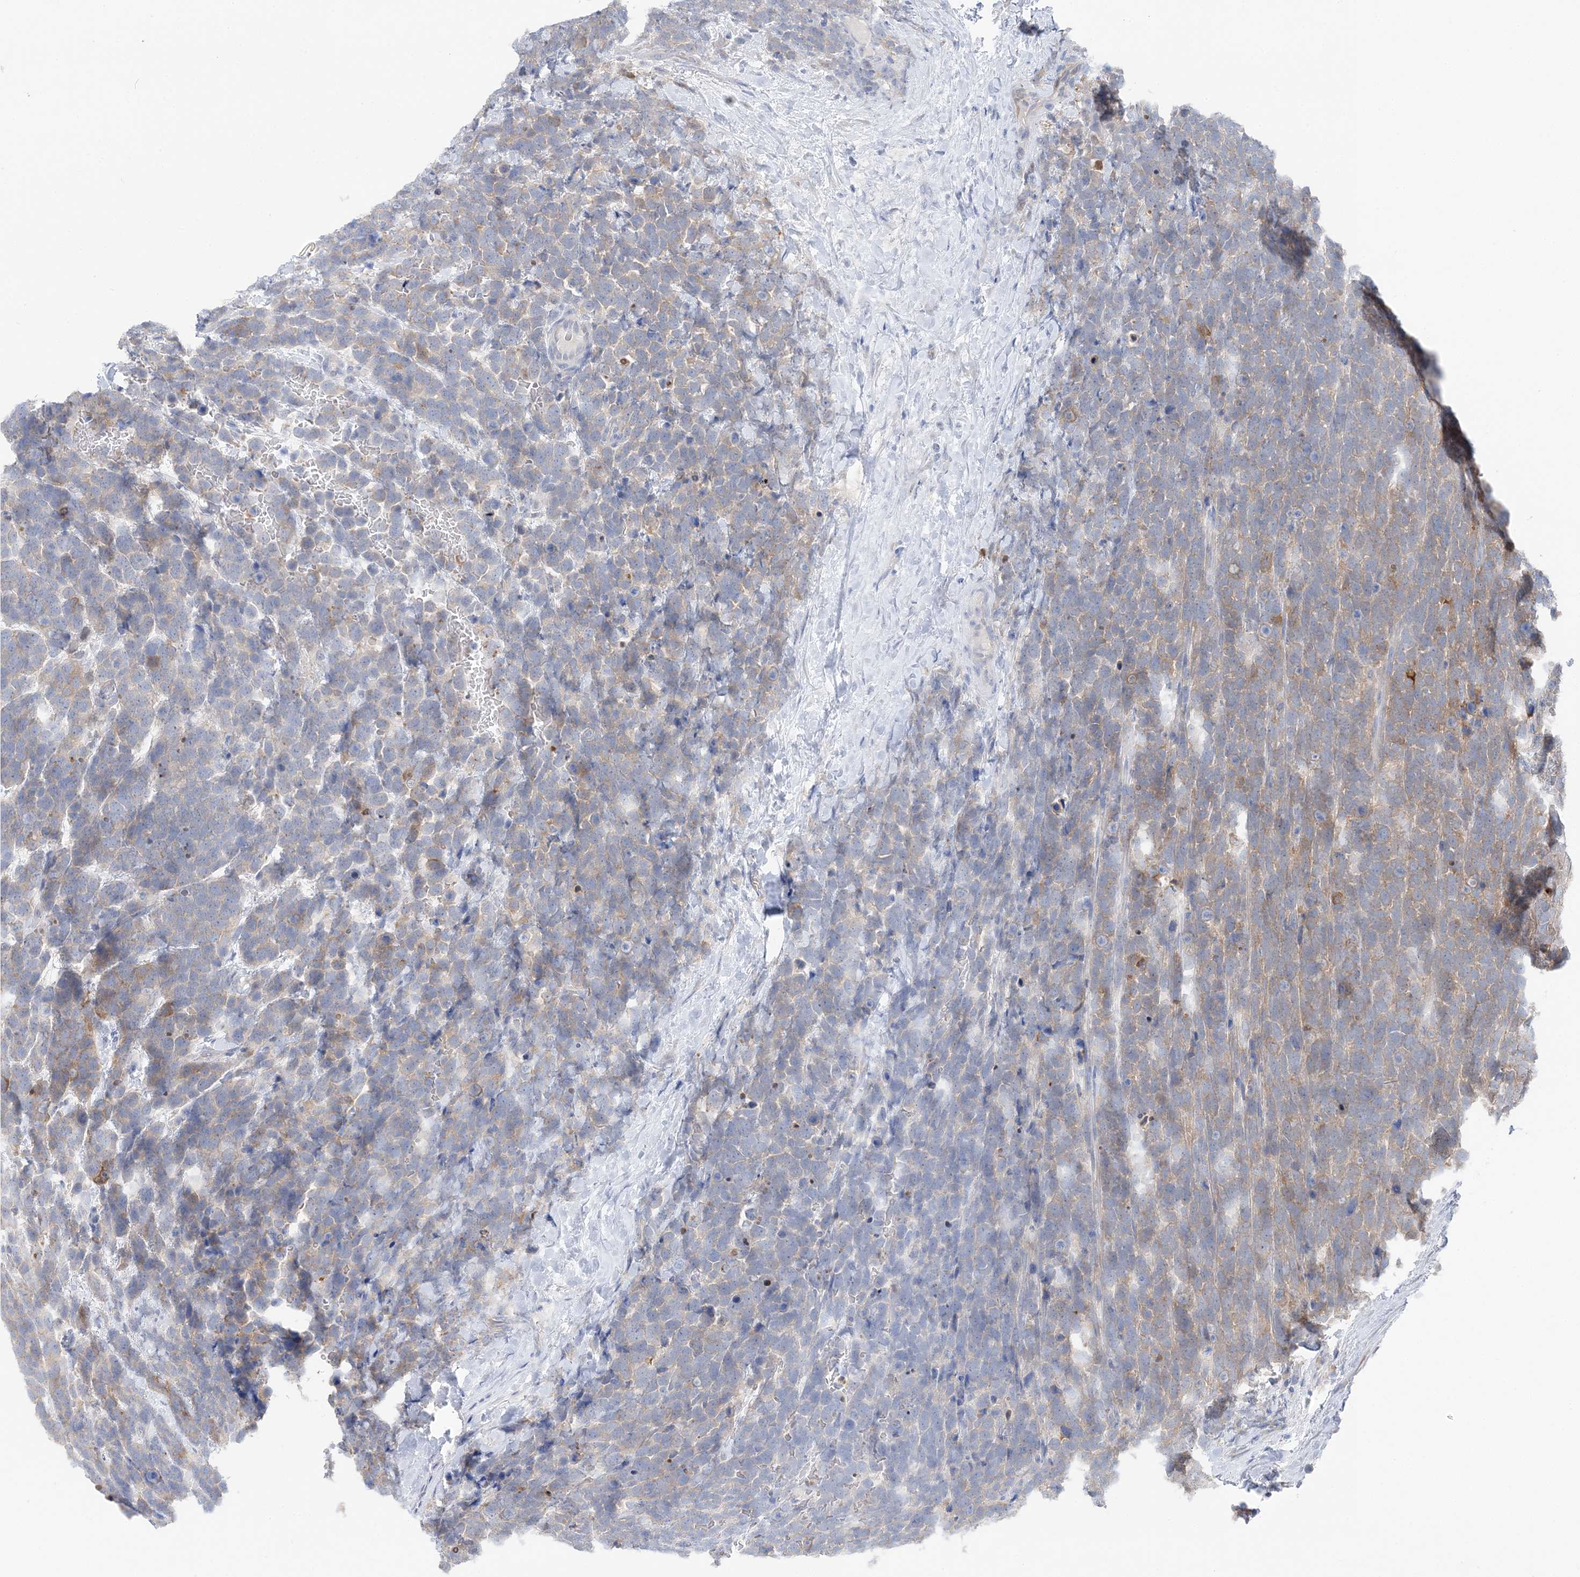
{"staining": {"intensity": "weak", "quantity": "25%-75%", "location": "cytoplasmic/membranous"}, "tissue": "urothelial cancer", "cell_type": "Tumor cells", "image_type": "cancer", "snomed": [{"axis": "morphology", "description": "Urothelial carcinoma, High grade"}, {"axis": "topography", "description": "Urinary bladder"}], "caption": "Urothelial cancer stained with immunohistochemistry exhibits weak cytoplasmic/membranous staining in about 25%-75% of tumor cells.", "gene": "HMGCS1", "patient": {"sex": "female", "age": 82}}